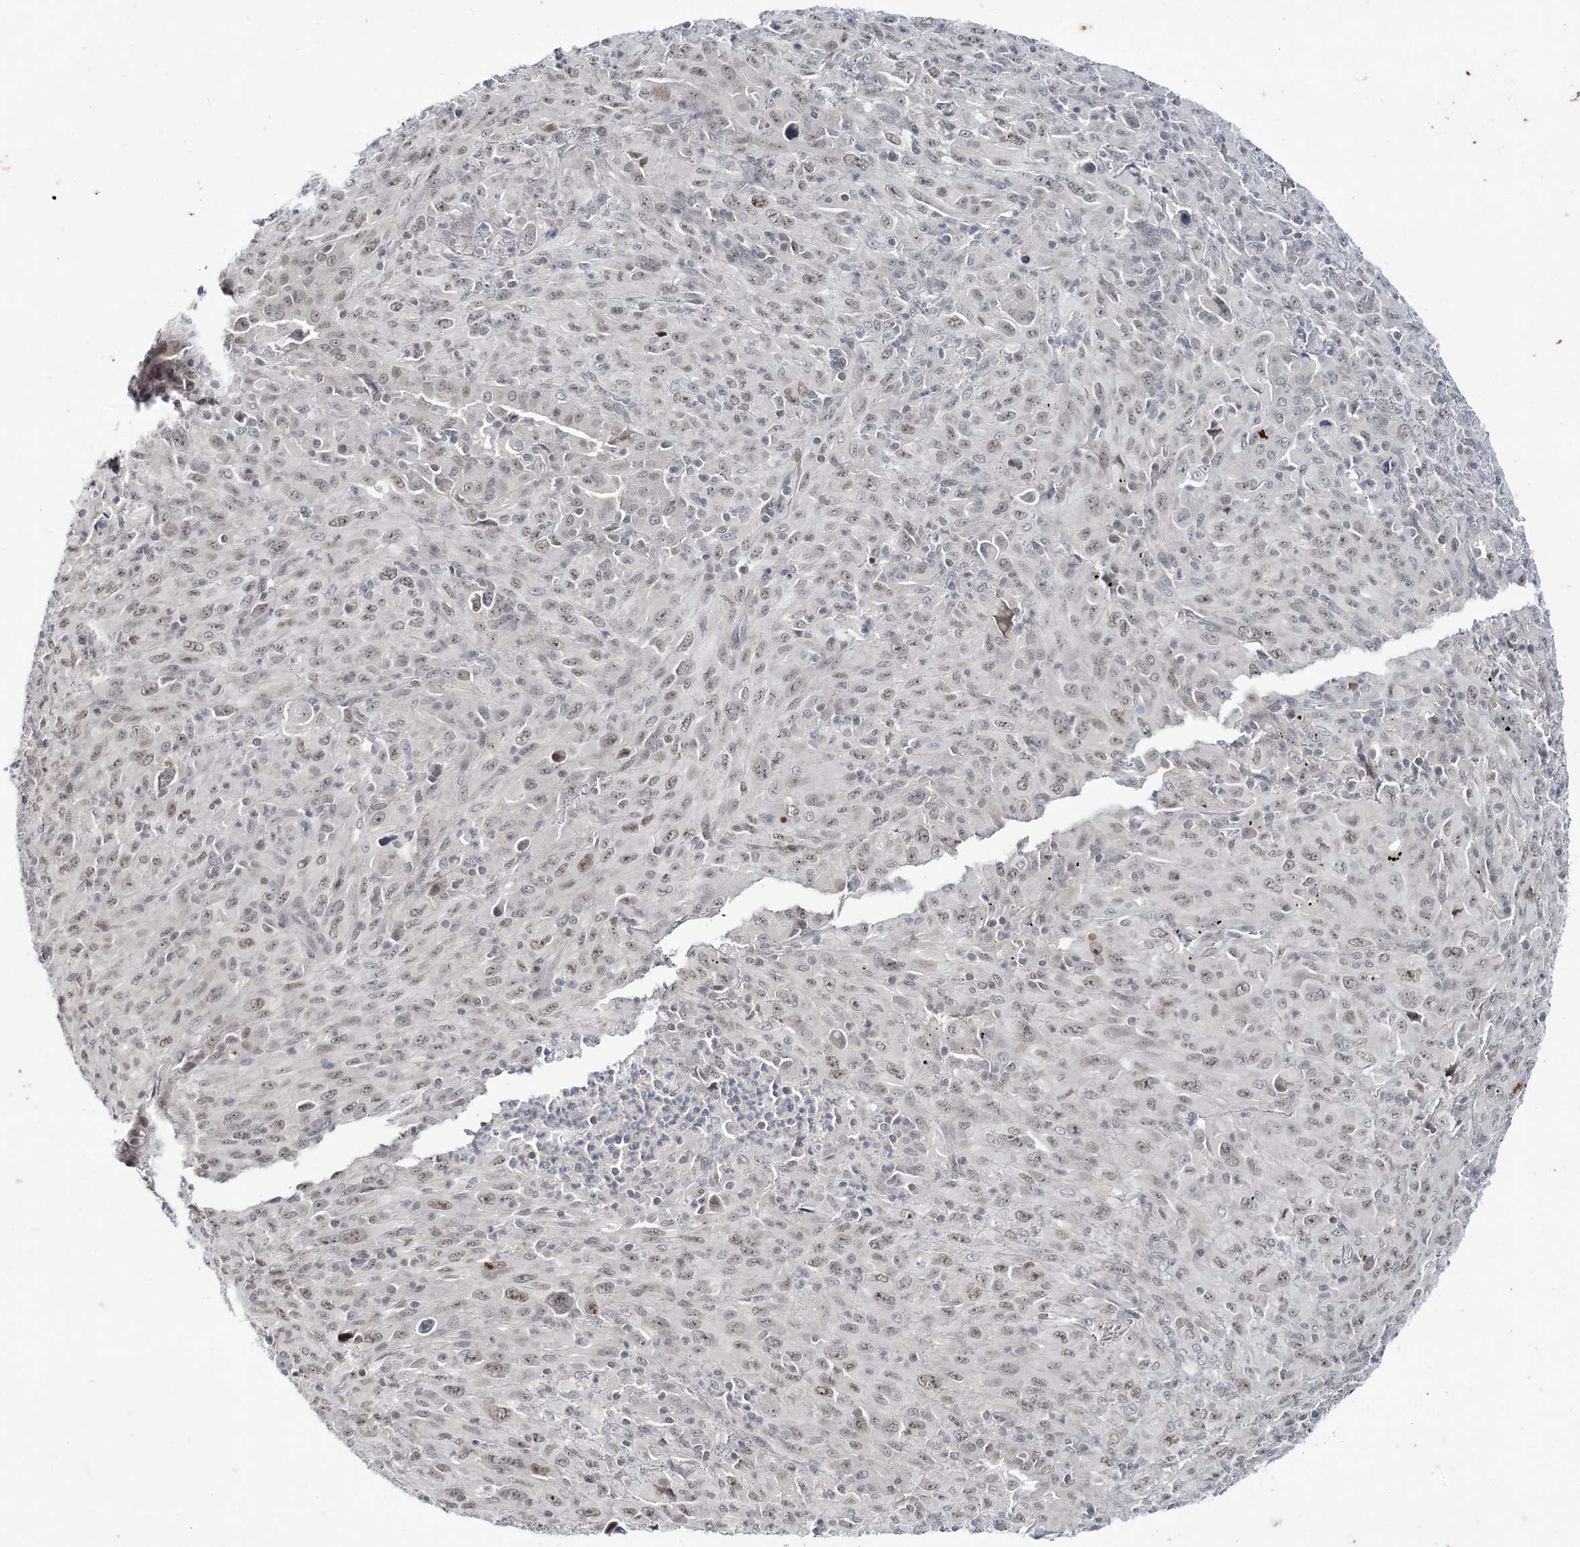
{"staining": {"intensity": "moderate", "quantity": "25%-75%", "location": "nuclear"}, "tissue": "melanoma", "cell_type": "Tumor cells", "image_type": "cancer", "snomed": [{"axis": "morphology", "description": "Malignant melanoma, Metastatic site"}, {"axis": "topography", "description": "Skin"}], "caption": "This is an image of IHC staining of malignant melanoma (metastatic site), which shows moderate expression in the nuclear of tumor cells.", "gene": "LEXM", "patient": {"sex": "female", "age": 56}}